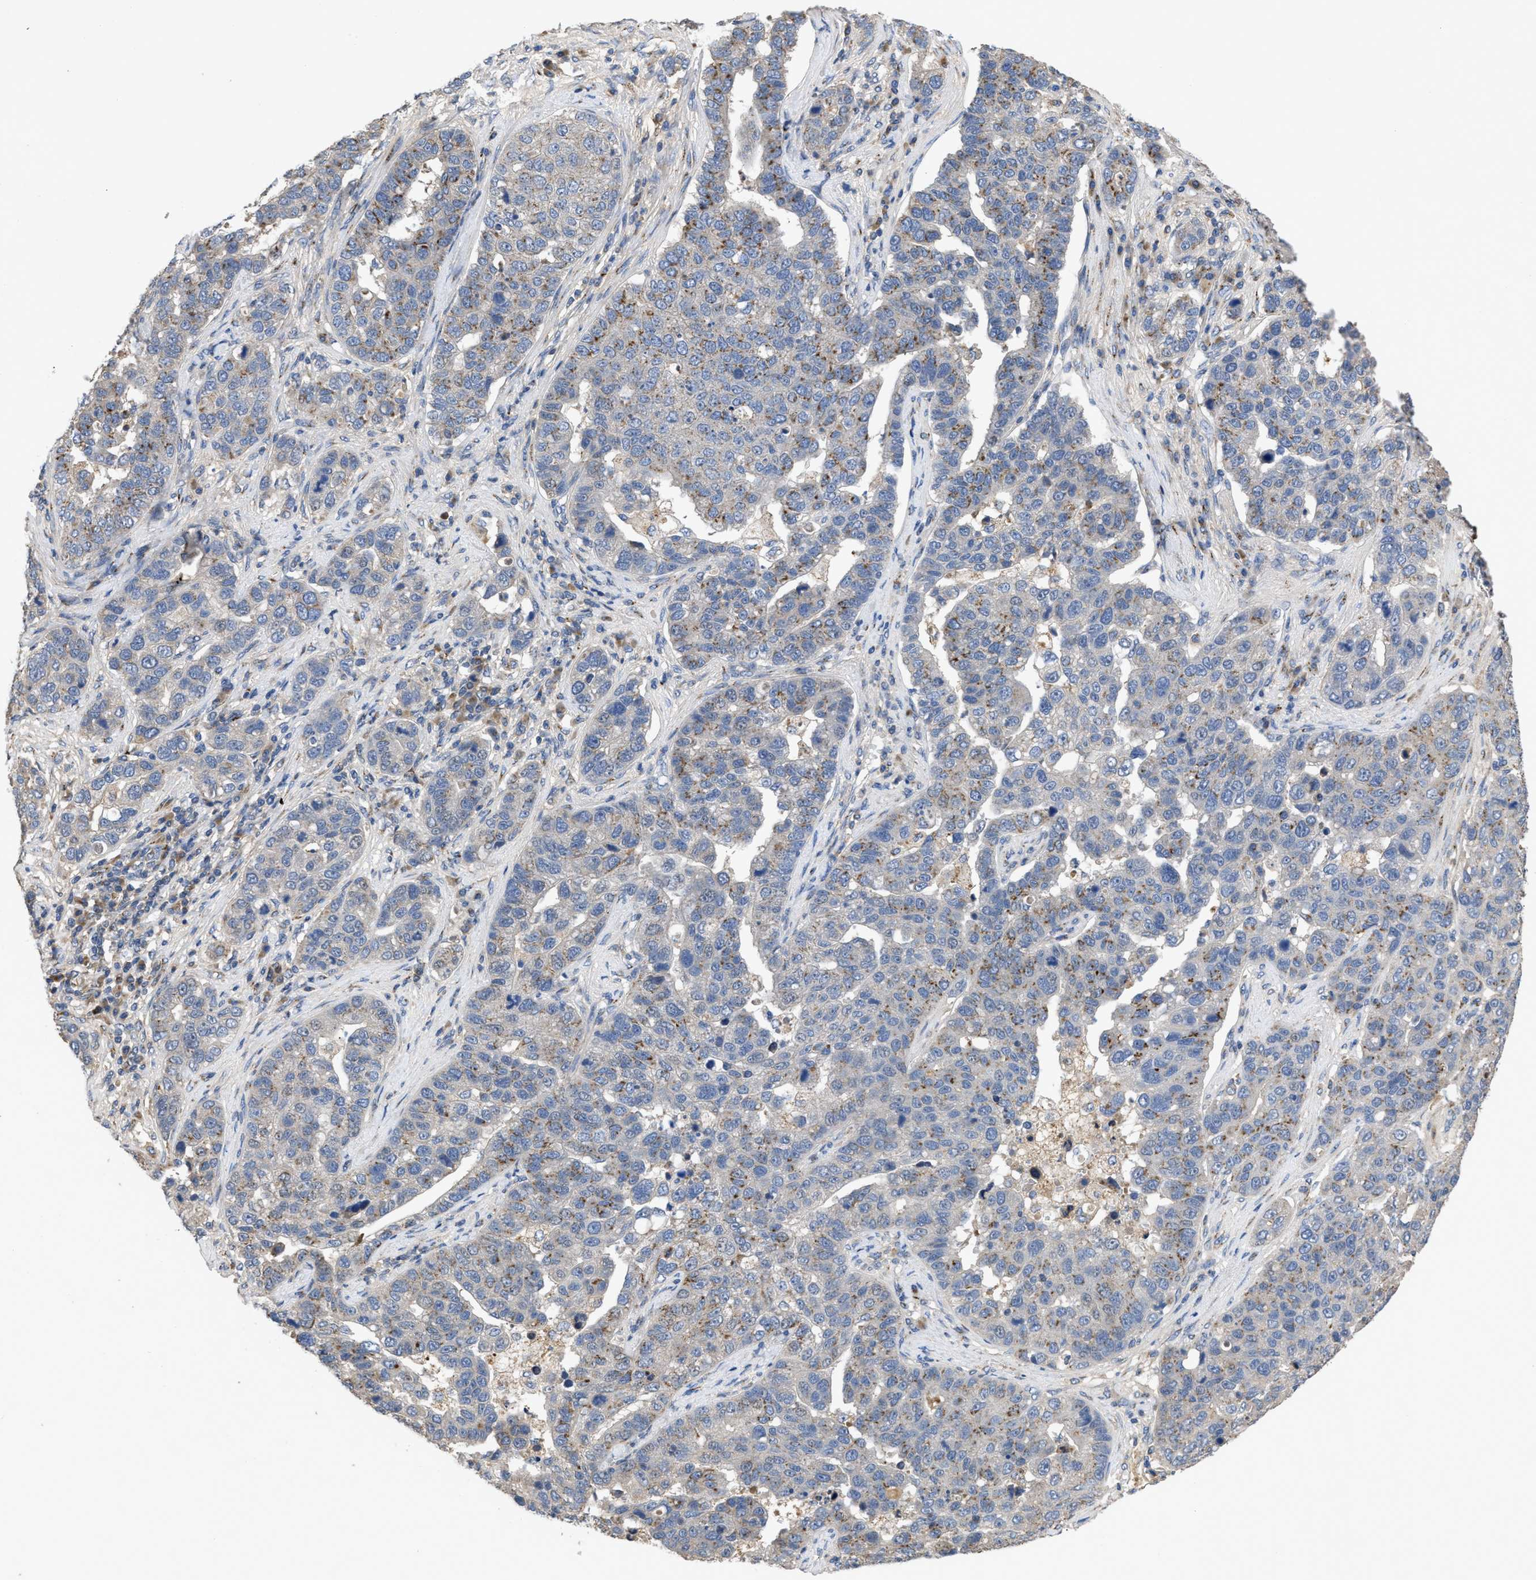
{"staining": {"intensity": "moderate", "quantity": "<25%", "location": "cytoplasmic/membranous"}, "tissue": "pancreatic cancer", "cell_type": "Tumor cells", "image_type": "cancer", "snomed": [{"axis": "morphology", "description": "Adenocarcinoma, NOS"}, {"axis": "topography", "description": "Pancreas"}], "caption": "A low amount of moderate cytoplasmic/membranous positivity is appreciated in approximately <25% of tumor cells in adenocarcinoma (pancreatic) tissue.", "gene": "SIK2", "patient": {"sex": "female", "age": 61}}